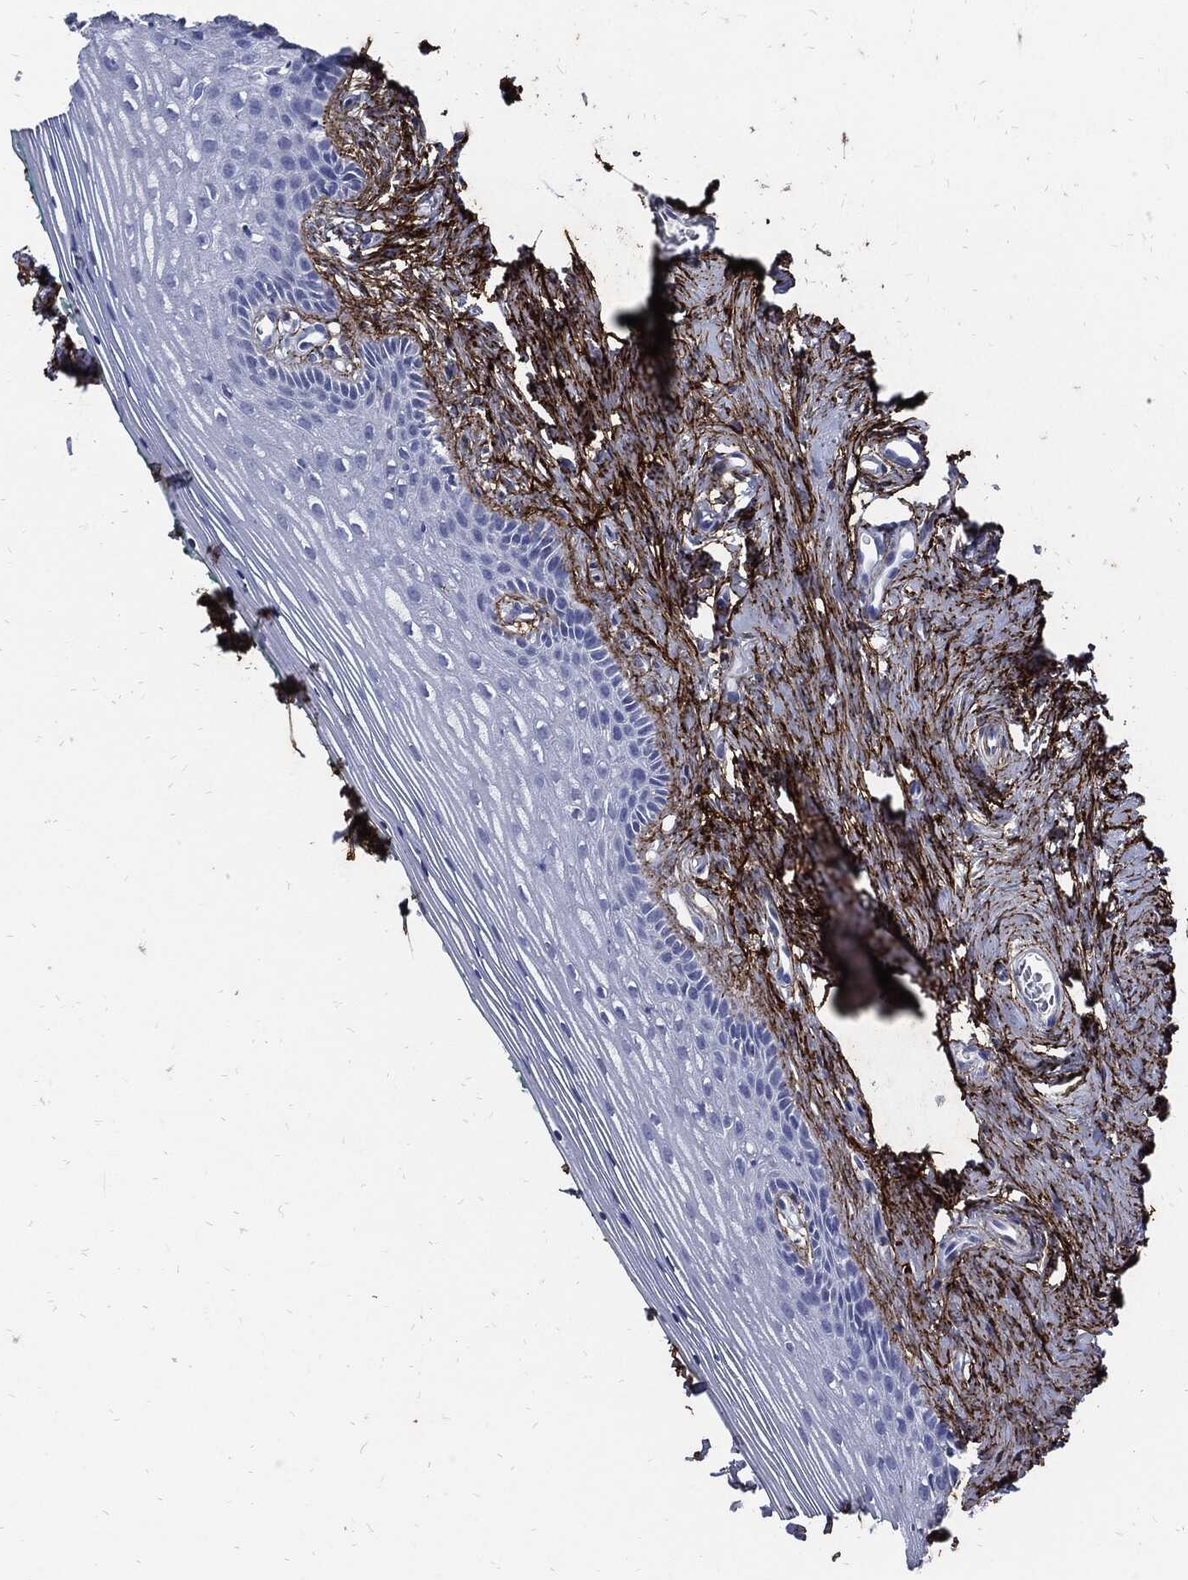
{"staining": {"intensity": "negative", "quantity": "none", "location": "none"}, "tissue": "vagina", "cell_type": "Squamous epithelial cells", "image_type": "normal", "snomed": [{"axis": "morphology", "description": "Normal tissue, NOS"}, {"axis": "topography", "description": "Vagina"}], "caption": "An immunohistochemistry image of normal vagina is shown. There is no staining in squamous epithelial cells of vagina. (DAB immunohistochemistry (IHC) visualized using brightfield microscopy, high magnification).", "gene": "FBN1", "patient": {"sex": "female", "age": 45}}